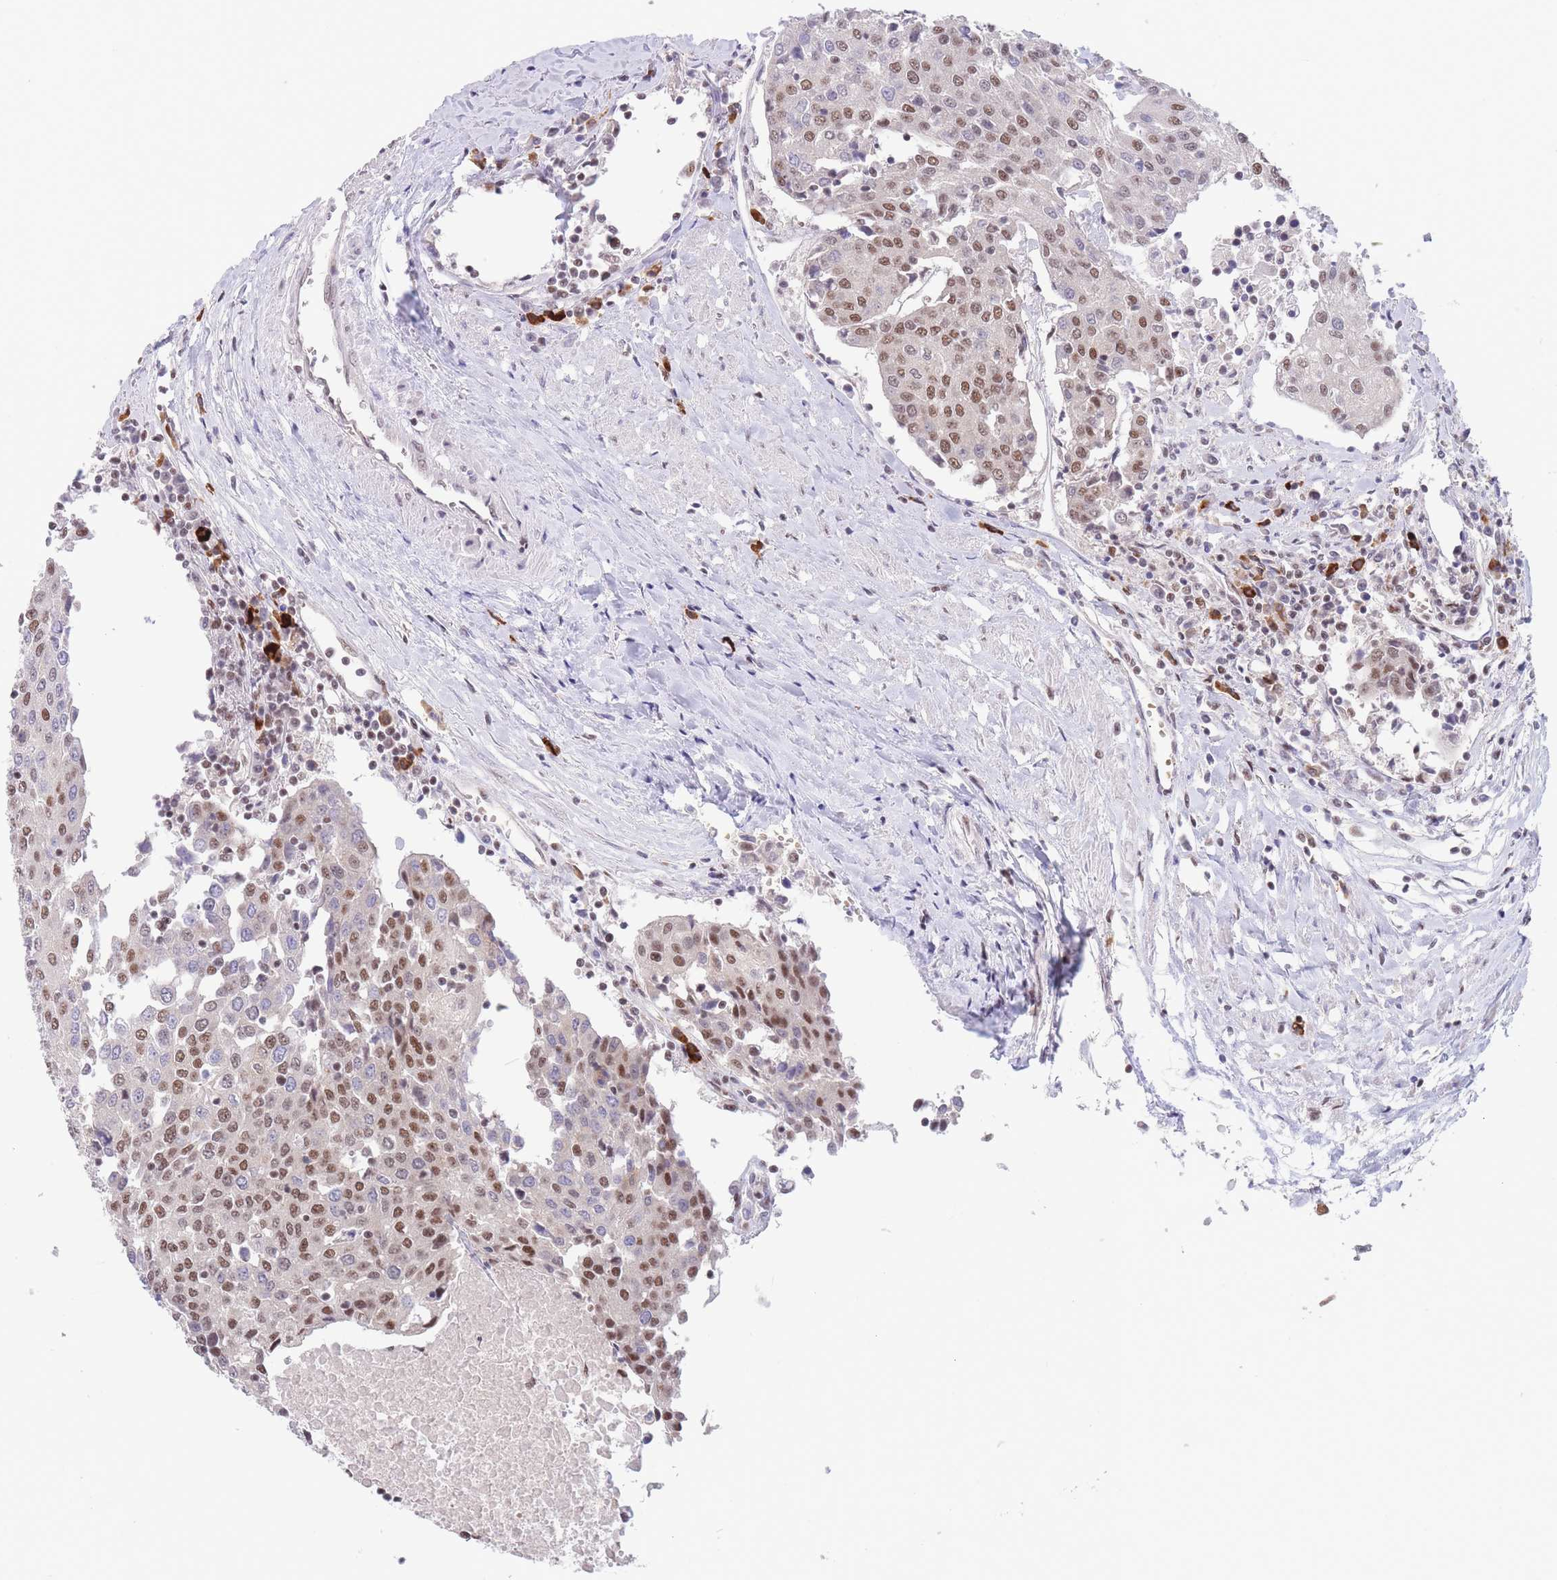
{"staining": {"intensity": "moderate", "quantity": "25%-75%", "location": "nuclear"}, "tissue": "urothelial cancer", "cell_type": "Tumor cells", "image_type": "cancer", "snomed": [{"axis": "morphology", "description": "Urothelial carcinoma, High grade"}, {"axis": "topography", "description": "Urinary bladder"}], "caption": "Immunohistochemical staining of urothelial carcinoma (high-grade) reveals medium levels of moderate nuclear protein expression in approximately 25%-75% of tumor cells.", "gene": "SMAD9", "patient": {"sex": "female", "age": 85}}